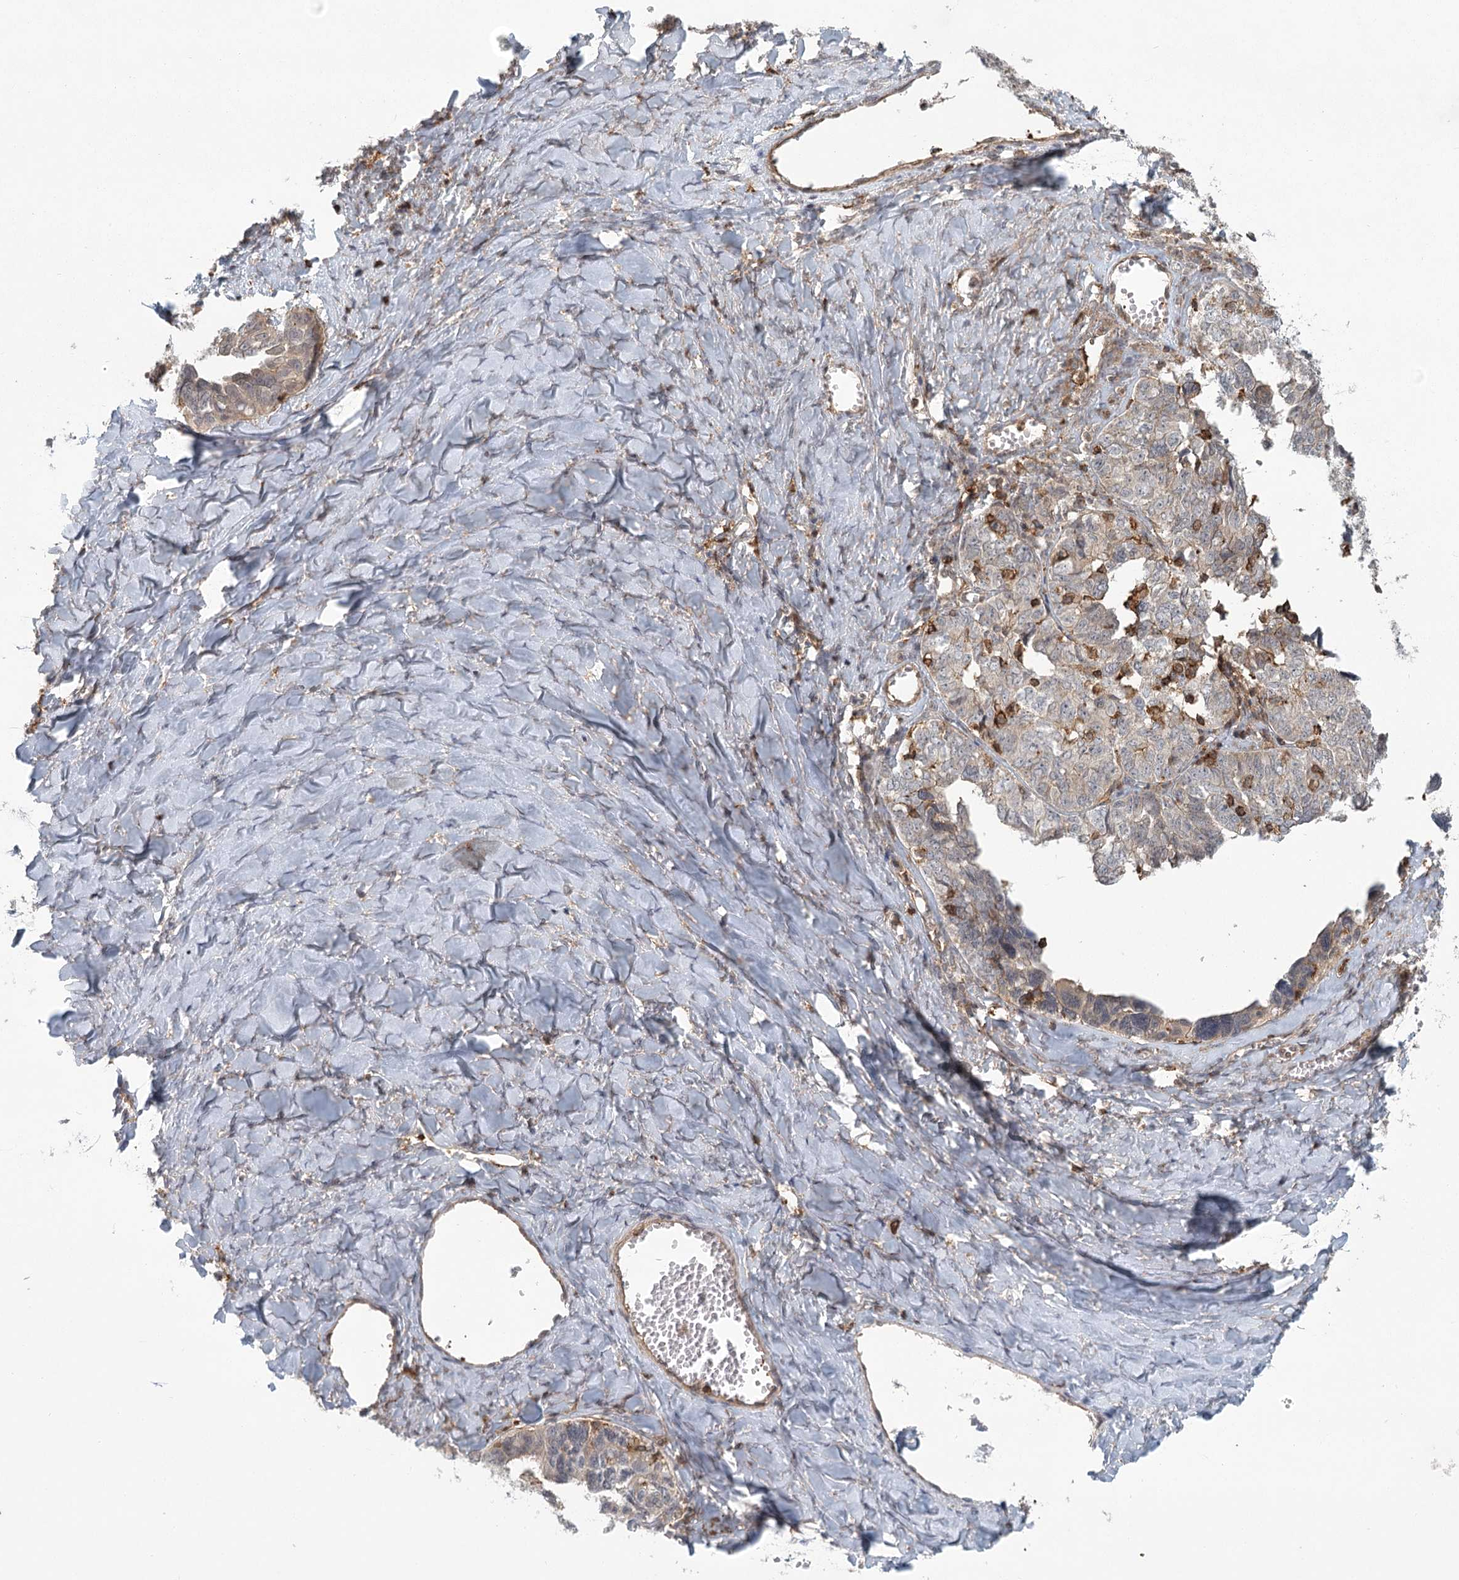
{"staining": {"intensity": "negative", "quantity": "none", "location": "none"}, "tissue": "ovarian cancer", "cell_type": "Tumor cells", "image_type": "cancer", "snomed": [{"axis": "morphology", "description": "Cystadenocarcinoma, serous, NOS"}, {"axis": "topography", "description": "Ovary"}], "caption": "Tumor cells are negative for protein expression in human serous cystadenocarcinoma (ovarian). (DAB immunohistochemistry visualized using brightfield microscopy, high magnification).", "gene": "MEPE", "patient": {"sex": "female", "age": 79}}